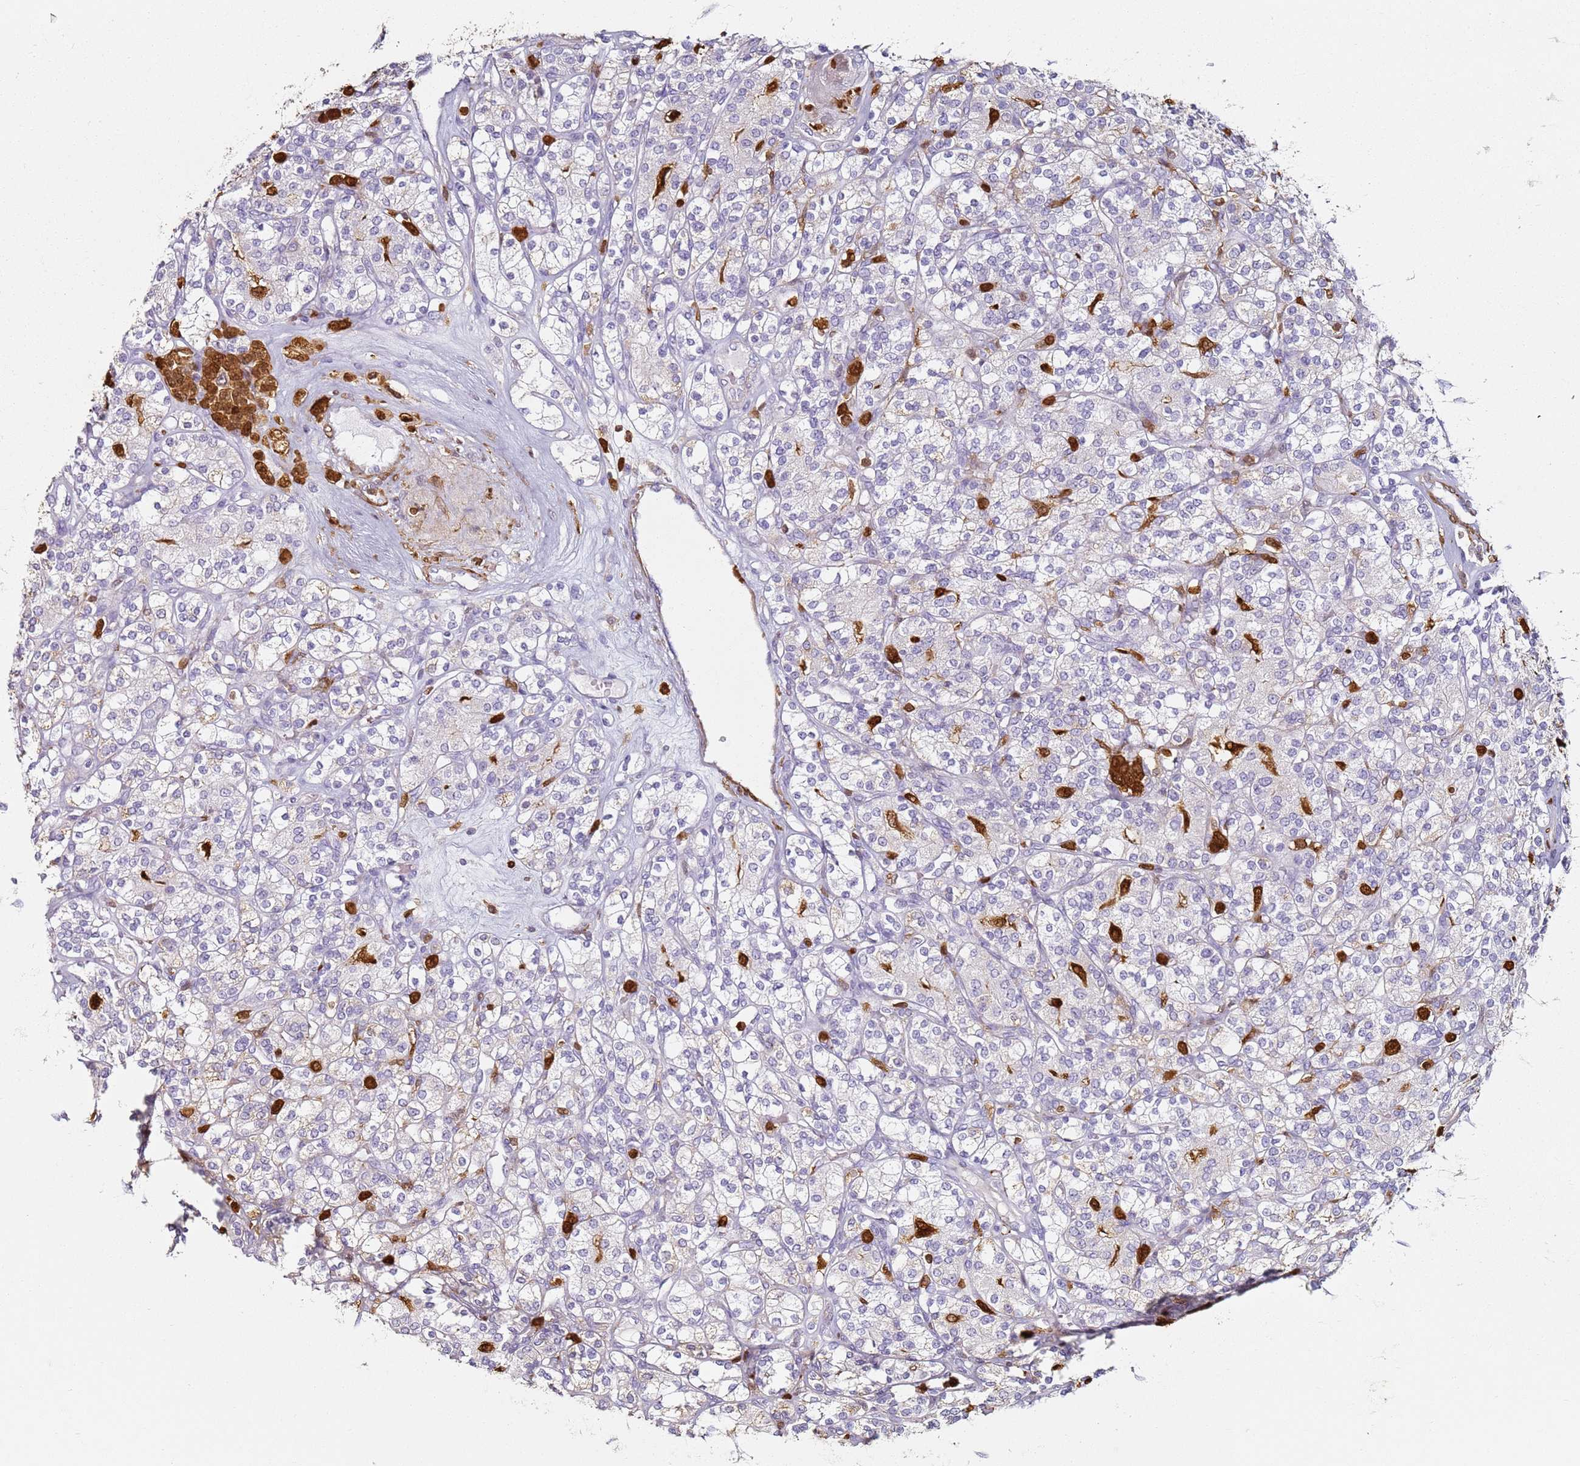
{"staining": {"intensity": "negative", "quantity": "none", "location": "none"}, "tissue": "renal cancer", "cell_type": "Tumor cells", "image_type": "cancer", "snomed": [{"axis": "morphology", "description": "Adenocarcinoma, NOS"}, {"axis": "topography", "description": "Kidney"}], "caption": "This photomicrograph is of renal cancer (adenocarcinoma) stained with immunohistochemistry (IHC) to label a protein in brown with the nuclei are counter-stained blue. There is no positivity in tumor cells. The staining was performed using DAB to visualize the protein expression in brown, while the nuclei were stained in blue with hematoxylin (Magnification: 20x).", "gene": "S100A4", "patient": {"sex": "male", "age": 77}}